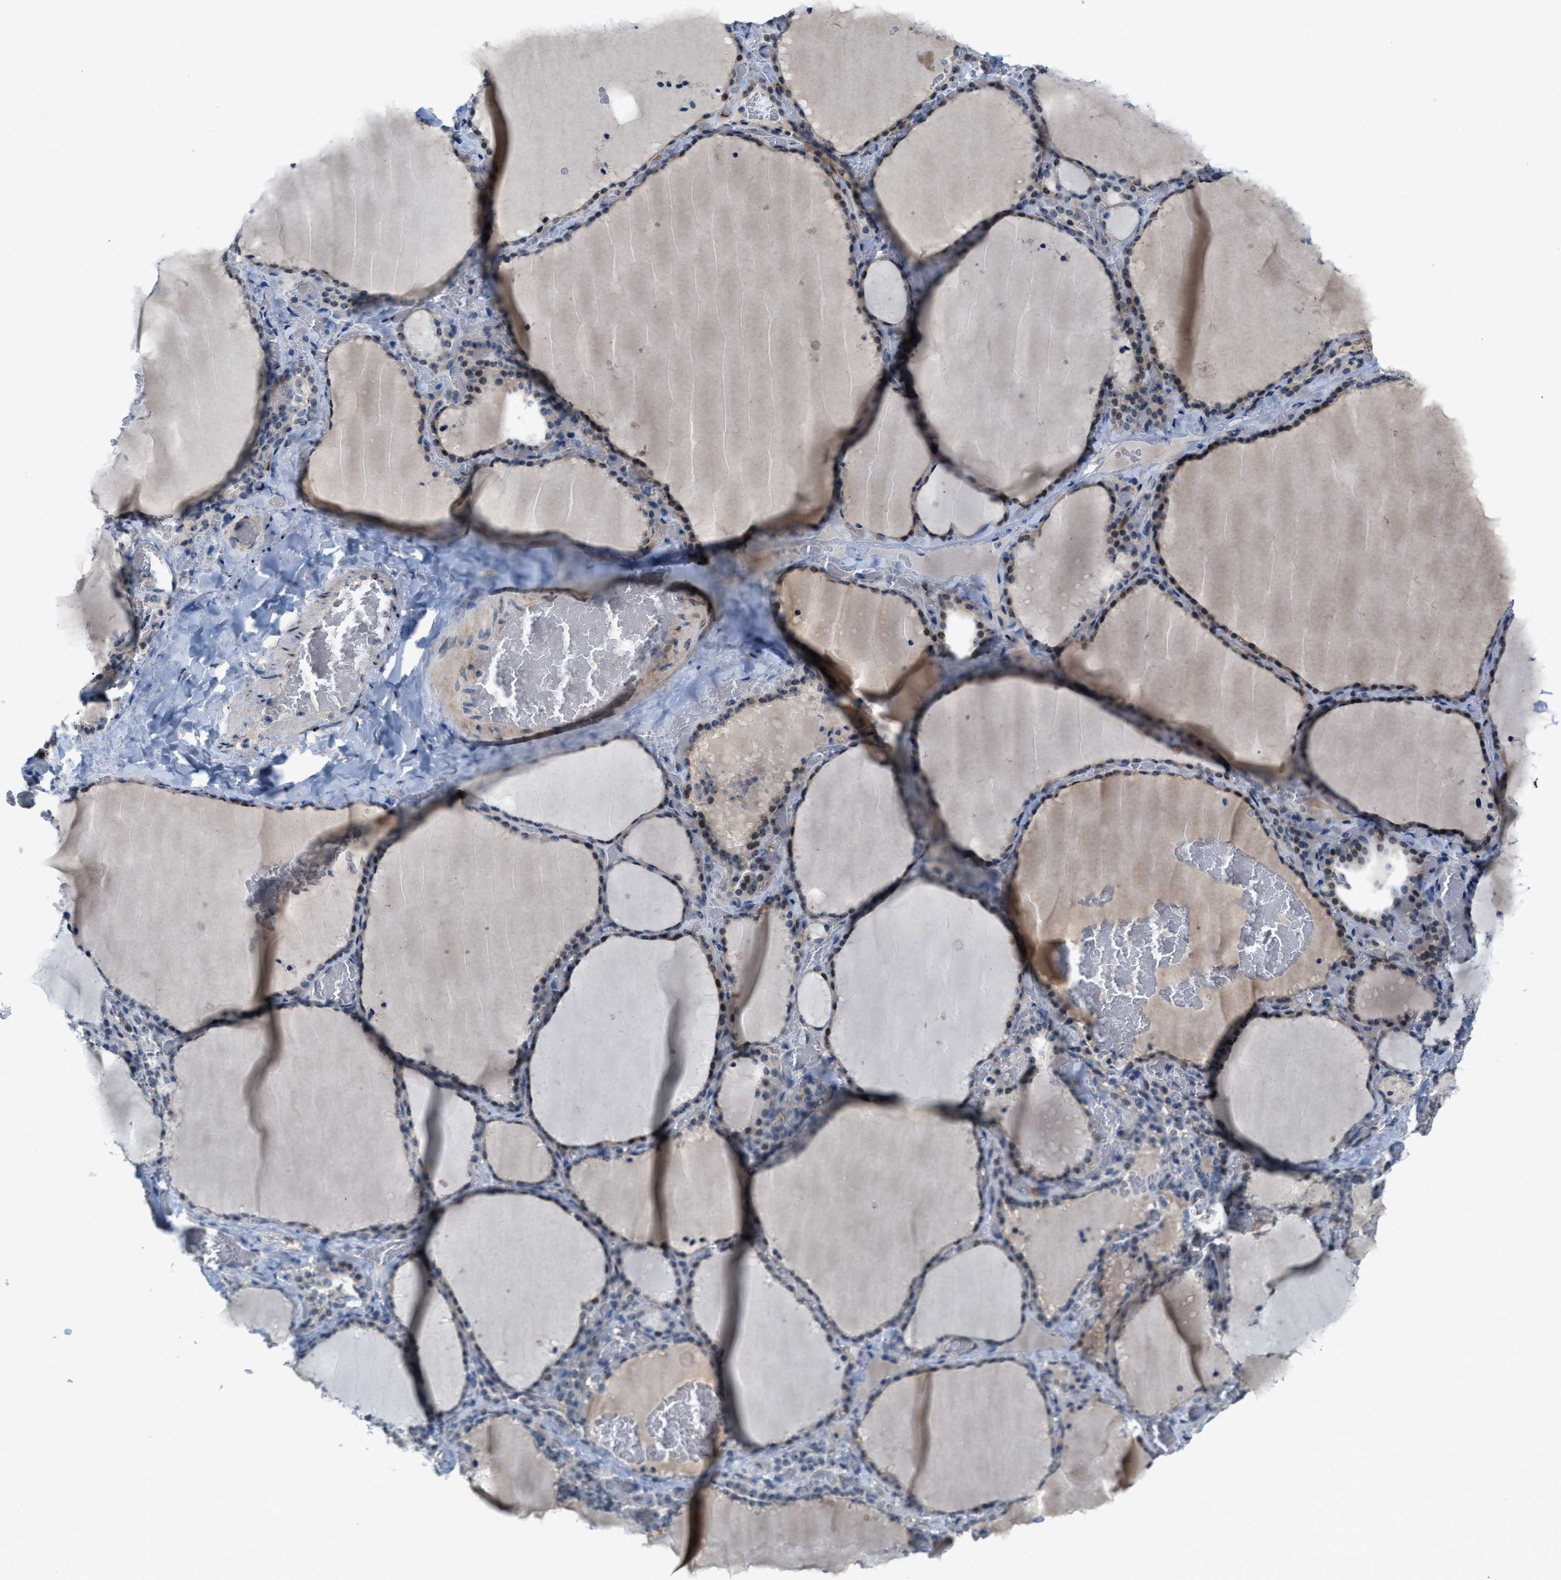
{"staining": {"intensity": "moderate", "quantity": ">75%", "location": "nuclear"}, "tissue": "thyroid gland", "cell_type": "Glandular cells", "image_type": "normal", "snomed": [{"axis": "morphology", "description": "Normal tissue, NOS"}, {"axis": "topography", "description": "Thyroid gland"}], "caption": "Human thyroid gland stained with a brown dye demonstrates moderate nuclear positive expression in about >75% of glandular cells.", "gene": "ZNF783", "patient": {"sex": "female", "age": 22}}